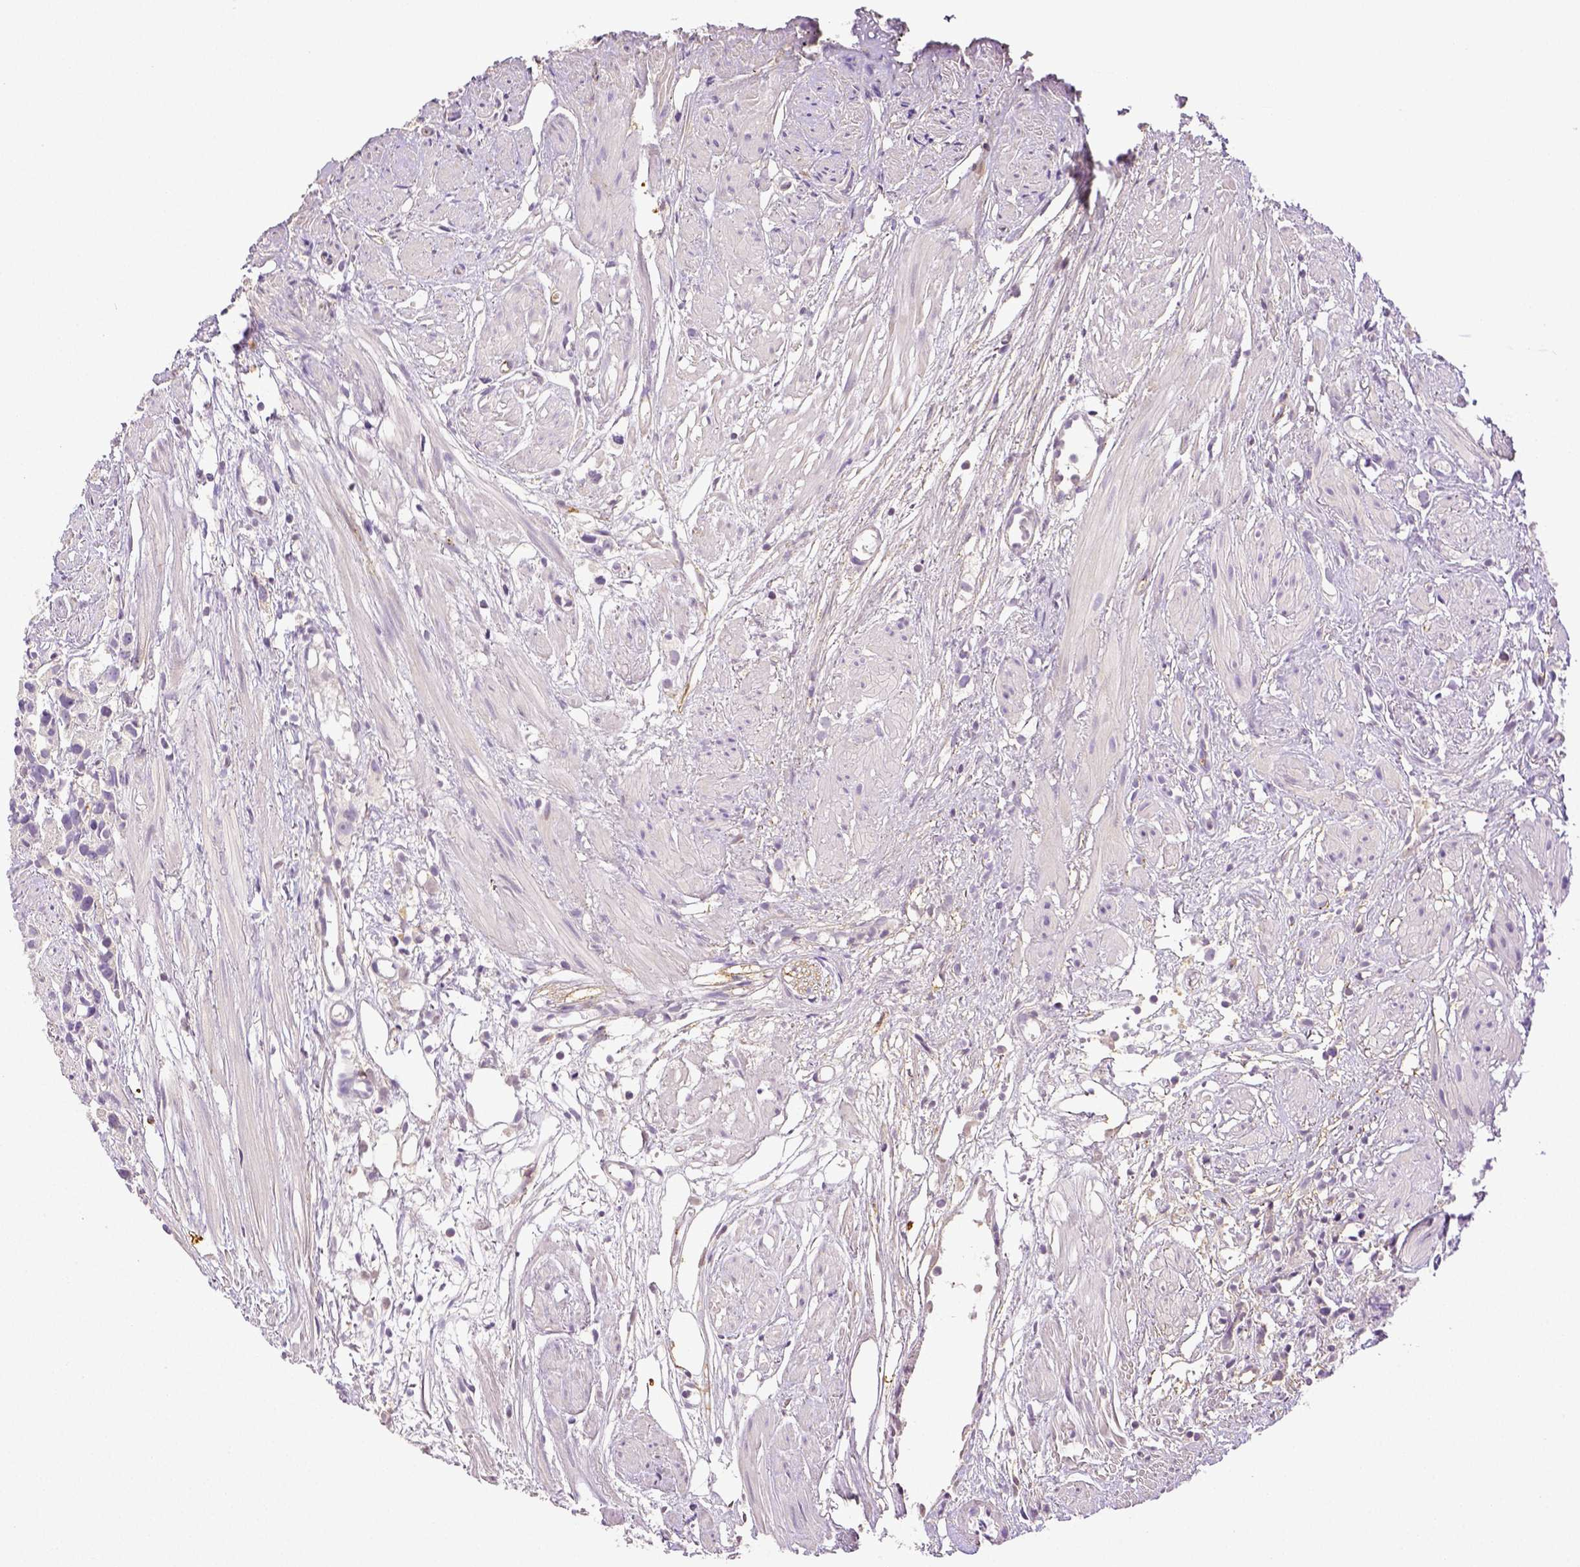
{"staining": {"intensity": "negative", "quantity": "none", "location": "none"}, "tissue": "prostate cancer", "cell_type": "Tumor cells", "image_type": "cancer", "snomed": [{"axis": "morphology", "description": "Adenocarcinoma, High grade"}, {"axis": "topography", "description": "Prostate"}], "caption": "An immunohistochemistry (IHC) histopathology image of adenocarcinoma (high-grade) (prostate) is shown. There is no staining in tumor cells of adenocarcinoma (high-grade) (prostate). (Brightfield microscopy of DAB (3,3'-diaminobenzidine) immunohistochemistry at high magnification).", "gene": "THY1", "patient": {"sex": "male", "age": 68}}